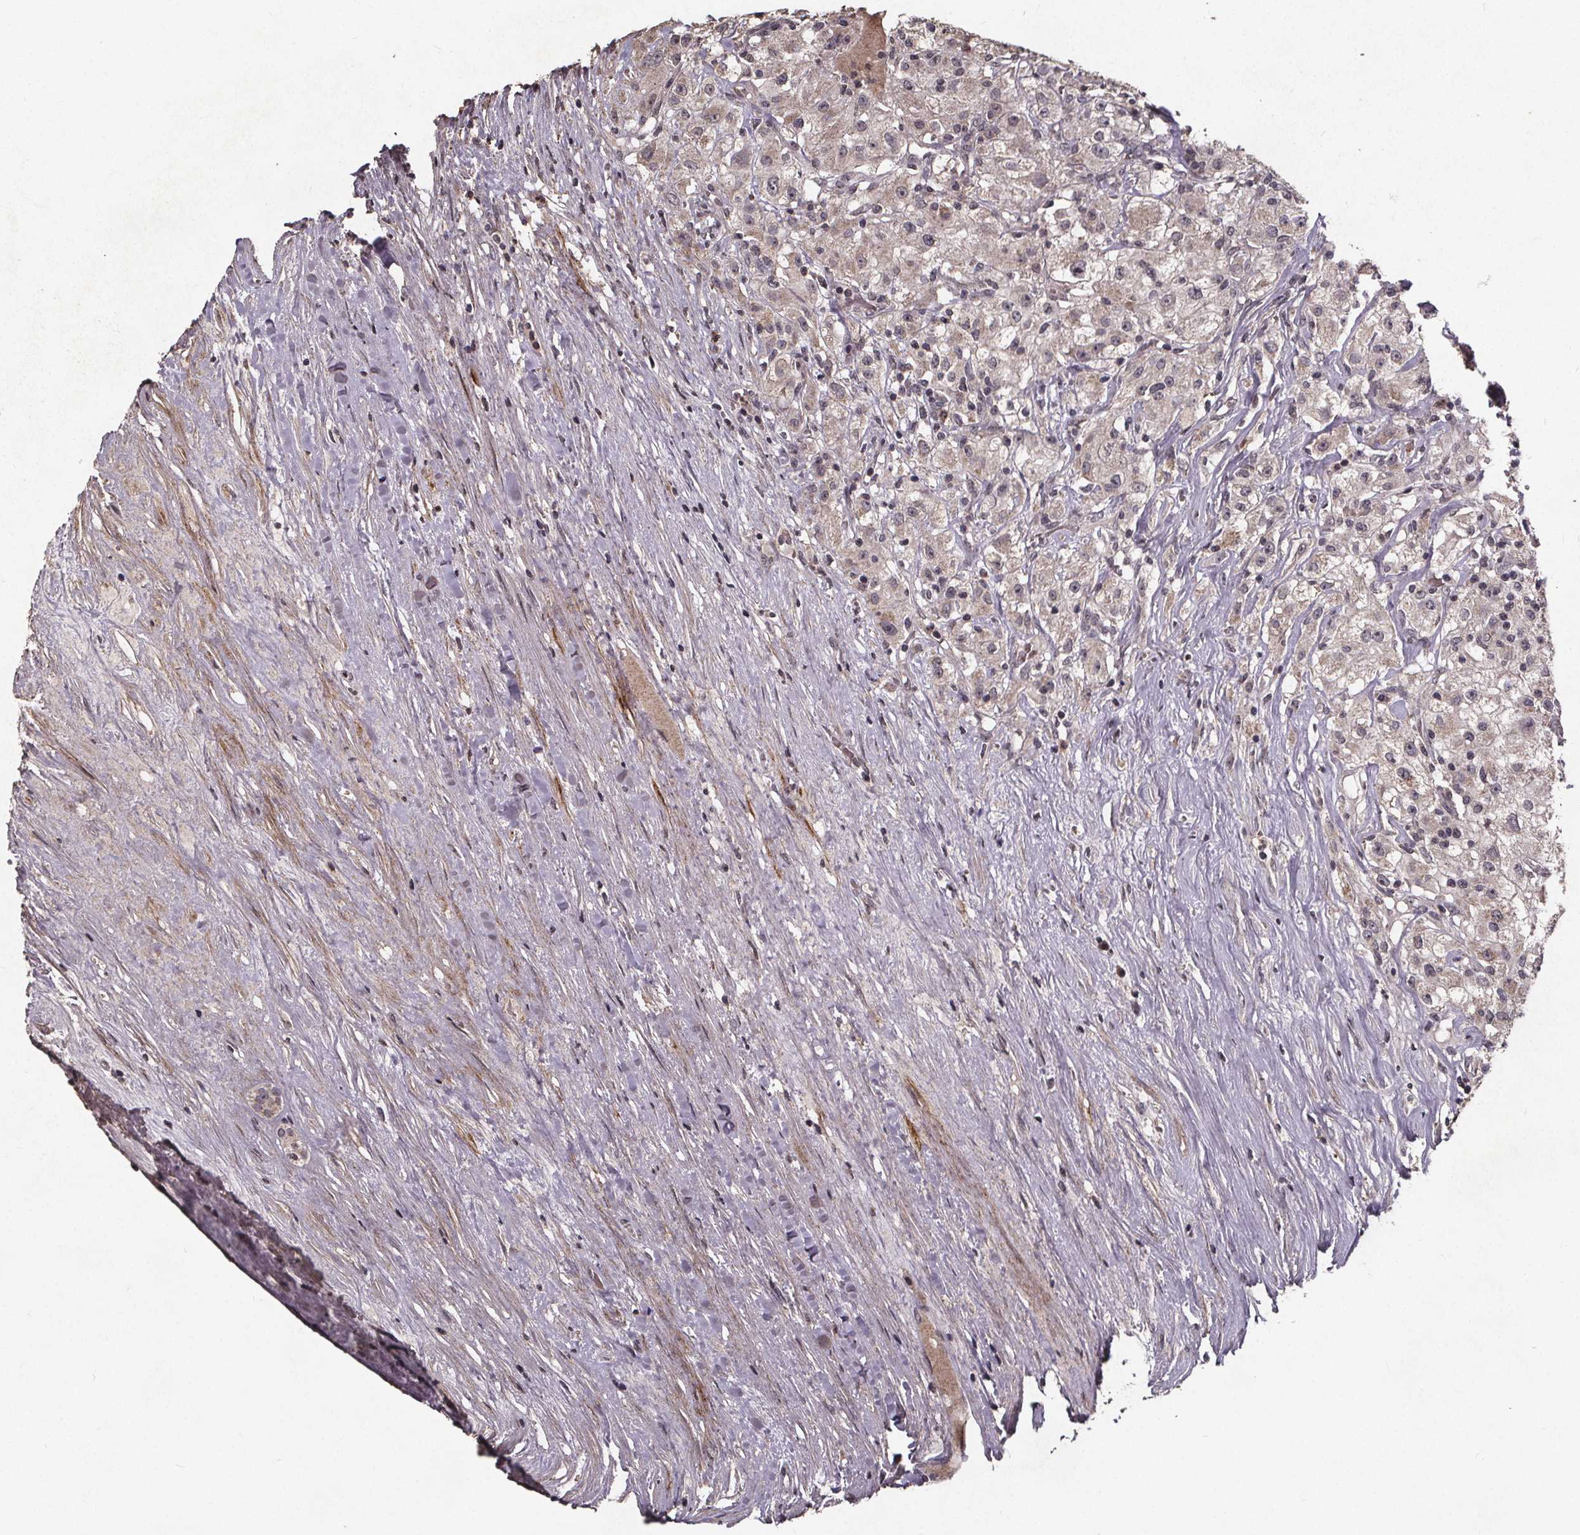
{"staining": {"intensity": "negative", "quantity": "none", "location": "none"}, "tissue": "renal cancer", "cell_type": "Tumor cells", "image_type": "cancer", "snomed": [{"axis": "morphology", "description": "Adenocarcinoma, NOS"}, {"axis": "topography", "description": "Kidney"}], "caption": "Tumor cells show no significant positivity in adenocarcinoma (renal).", "gene": "GPX3", "patient": {"sex": "female", "age": 67}}